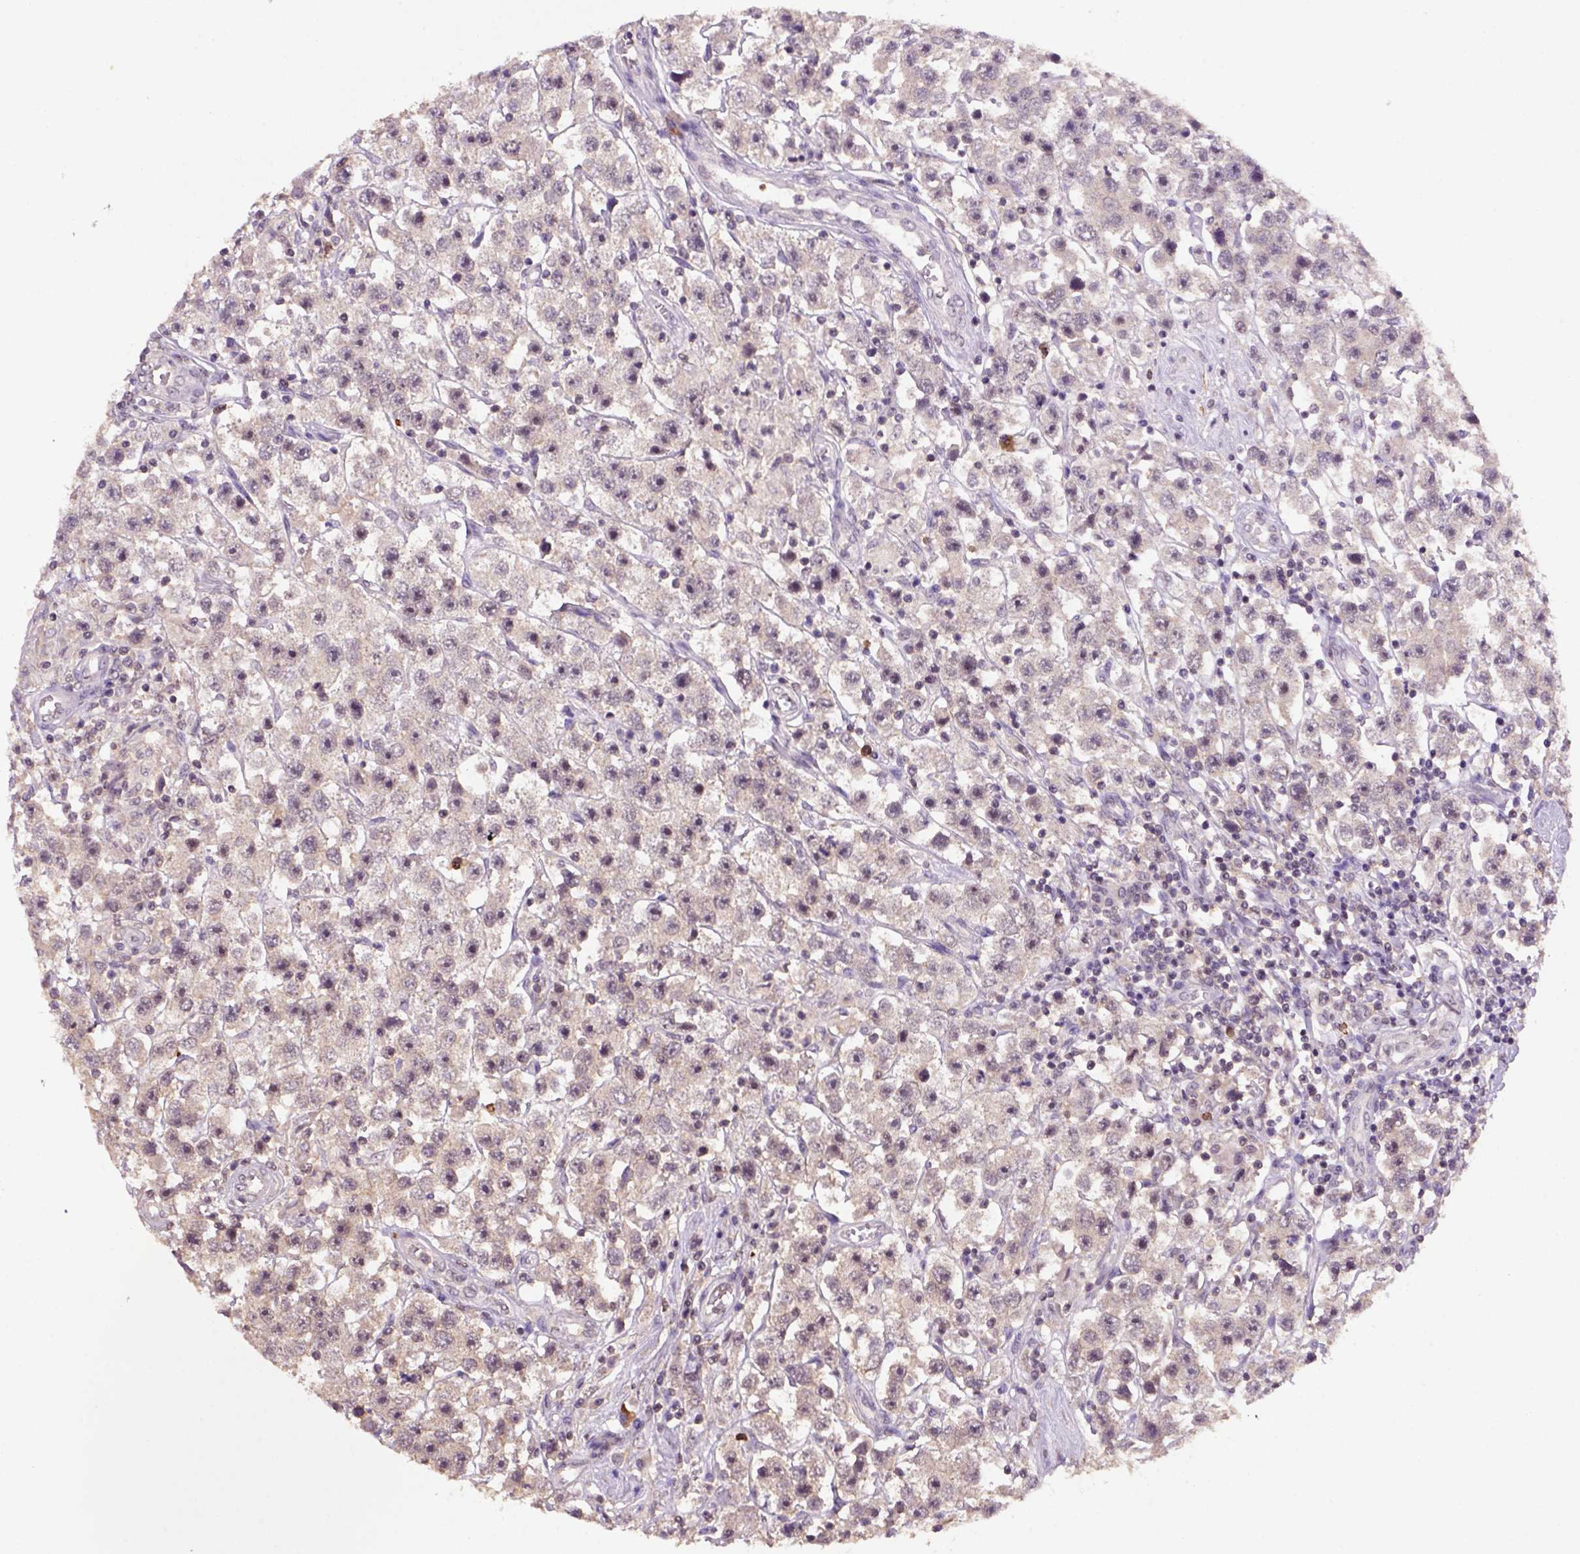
{"staining": {"intensity": "weak", "quantity": ">75%", "location": "cytoplasmic/membranous,nuclear"}, "tissue": "testis cancer", "cell_type": "Tumor cells", "image_type": "cancer", "snomed": [{"axis": "morphology", "description": "Seminoma, NOS"}, {"axis": "topography", "description": "Testis"}], "caption": "This histopathology image reveals IHC staining of testis cancer (seminoma), with low weak cytoplasmic/membranous and nuclear expression in approximately >75% of tumor cells.", "gene": "SCML4", "patient": {"sex": "male", "age": 45}}